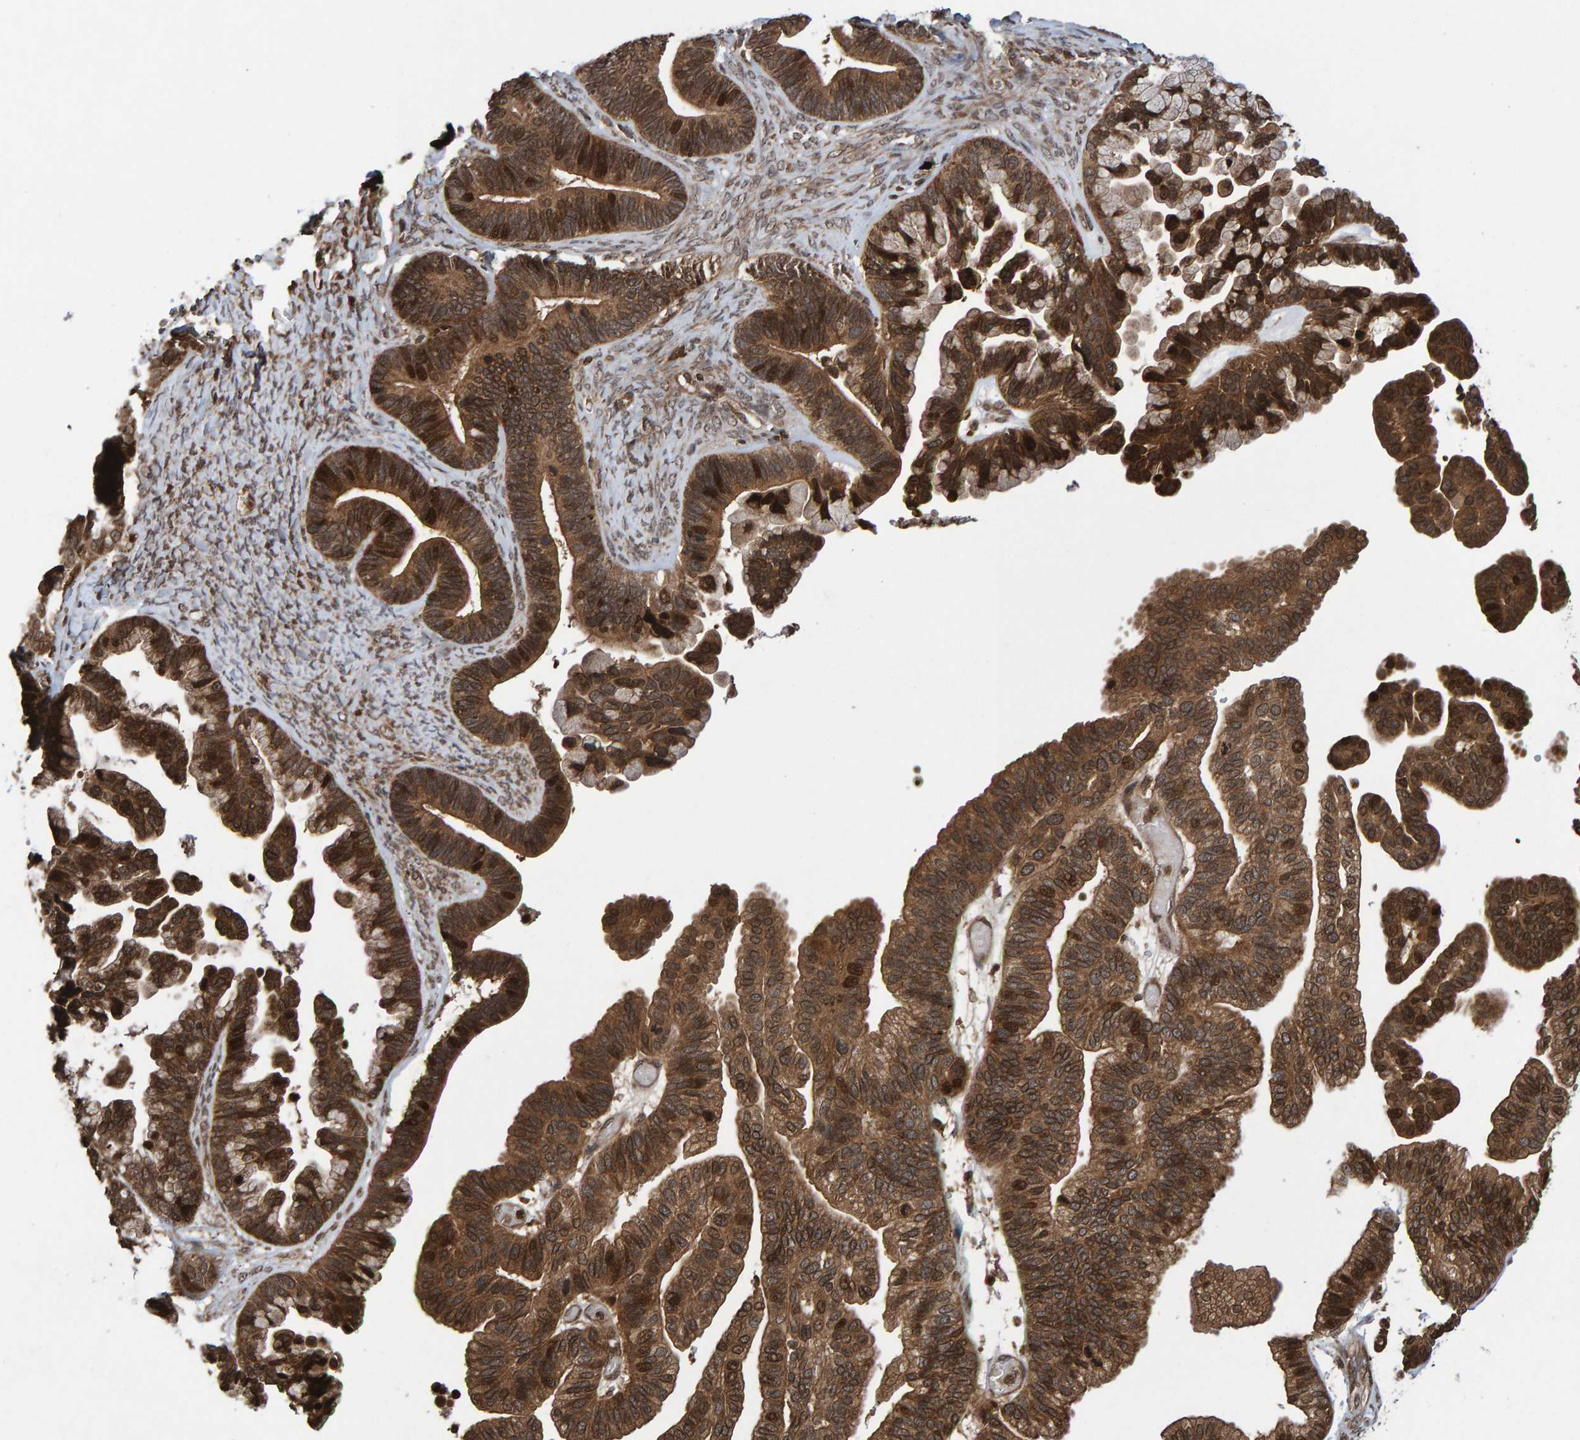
{"staining": {"intensity": "strong", "quantity": ">75%", "location": "cytoplasmic/membranous,nuclear"}, "tissue": "ovarian cancer", "cell_type": "Tumor cells", "image_type": "cancer", "snomed": [{"axis": "morphology", "description": "Cystadenocarcinoma, serous, NOS"}, {"axis": "topography", "description": "Ovary"}], "caption": "Ovarian cancer (serous cystadenocarcinoma) stained for a protein (brown) displays strong cytoplasmic/membranous and nuclear positive expression in about >75% of tumor cells.", "gene": "GAB2", "patient": {"sex": "female", "age": 56}}